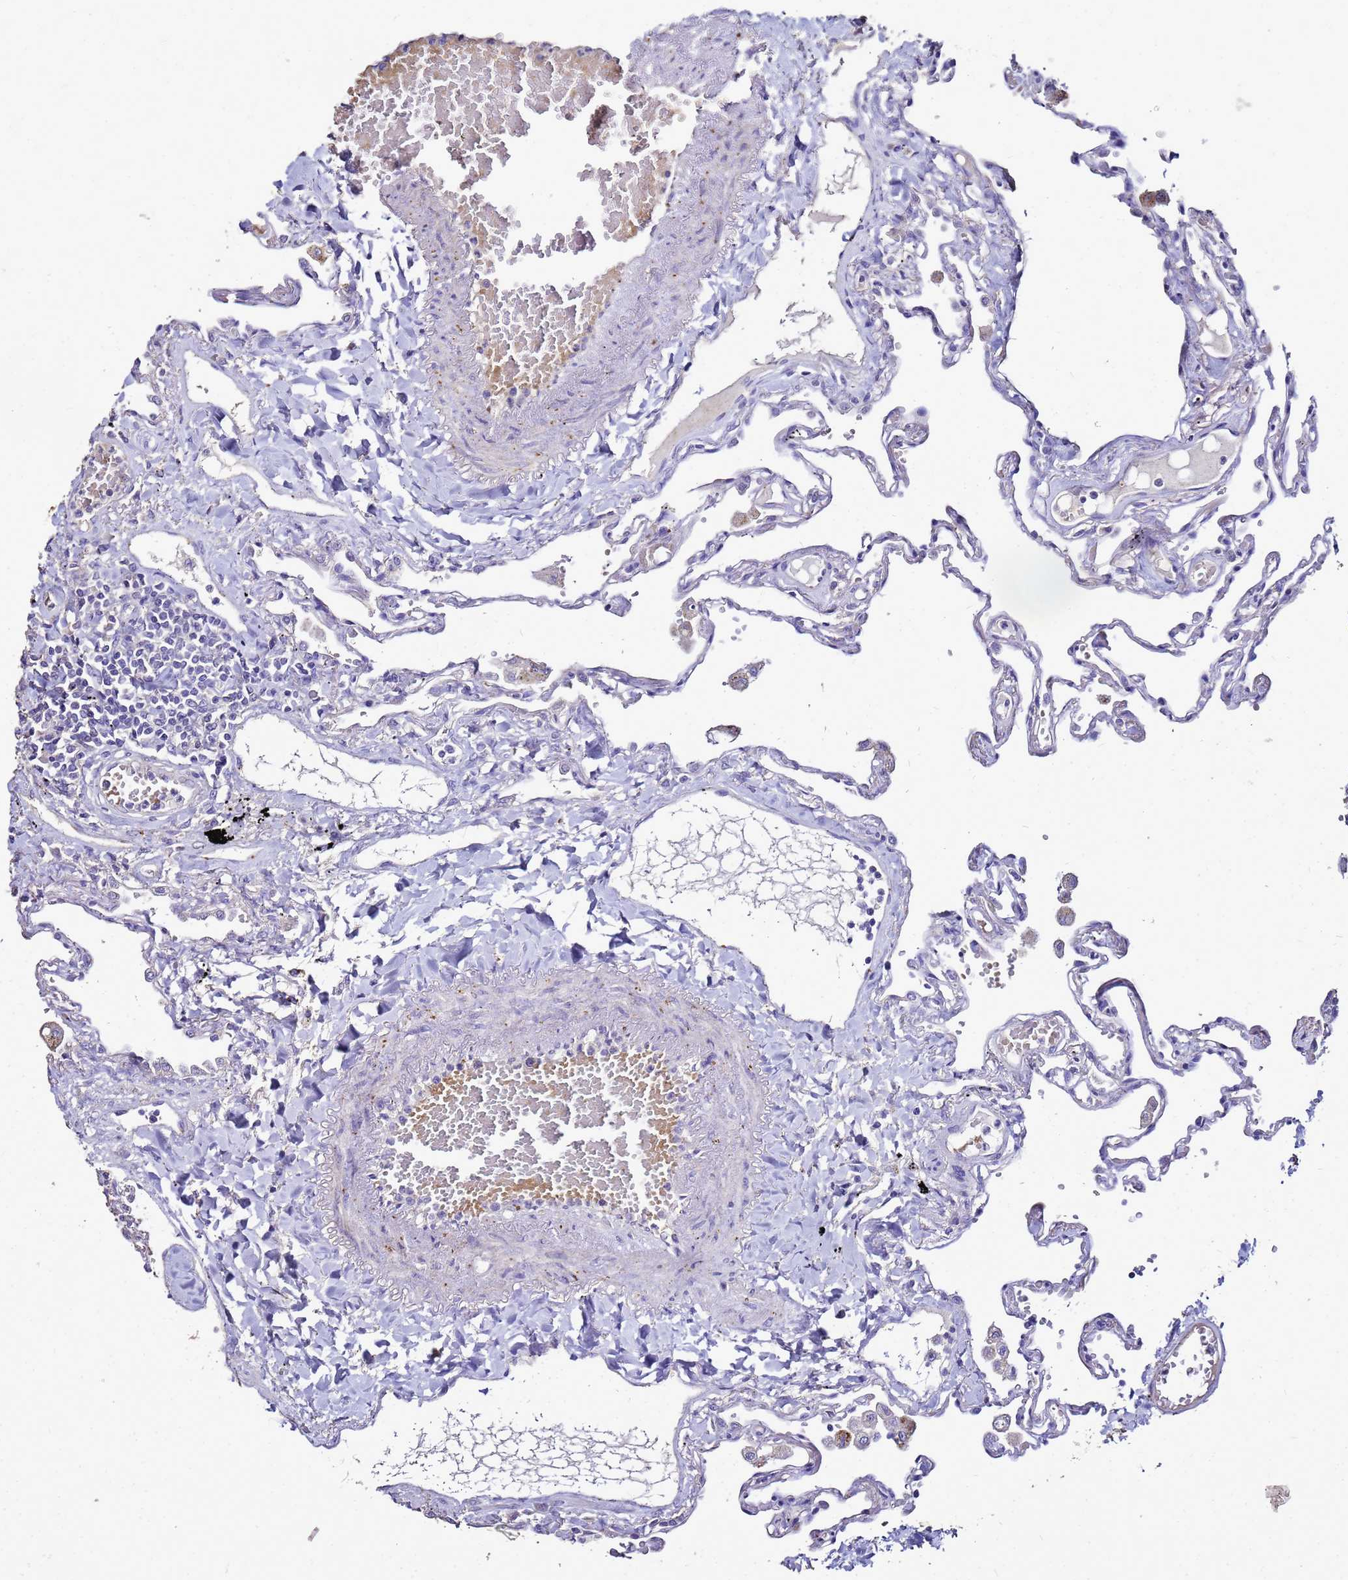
{"staining": {"intensity": "negative", "quantity": "none", "location": "none"}, "tissue": "lung", "cell_type": "Alveolar cells", "image_type": "normal", "snomed": [{"axis": "morphology", "description": "Normal tissue, NOS"}, {"axis": "topography", "description": "Lung"}], "caption": "This is an IHC photomicrograph of unremarkable lung. There is no expression in alveolar cells.", "gene": "S100A2", "patient": {"sex": "female", "age": 67}}